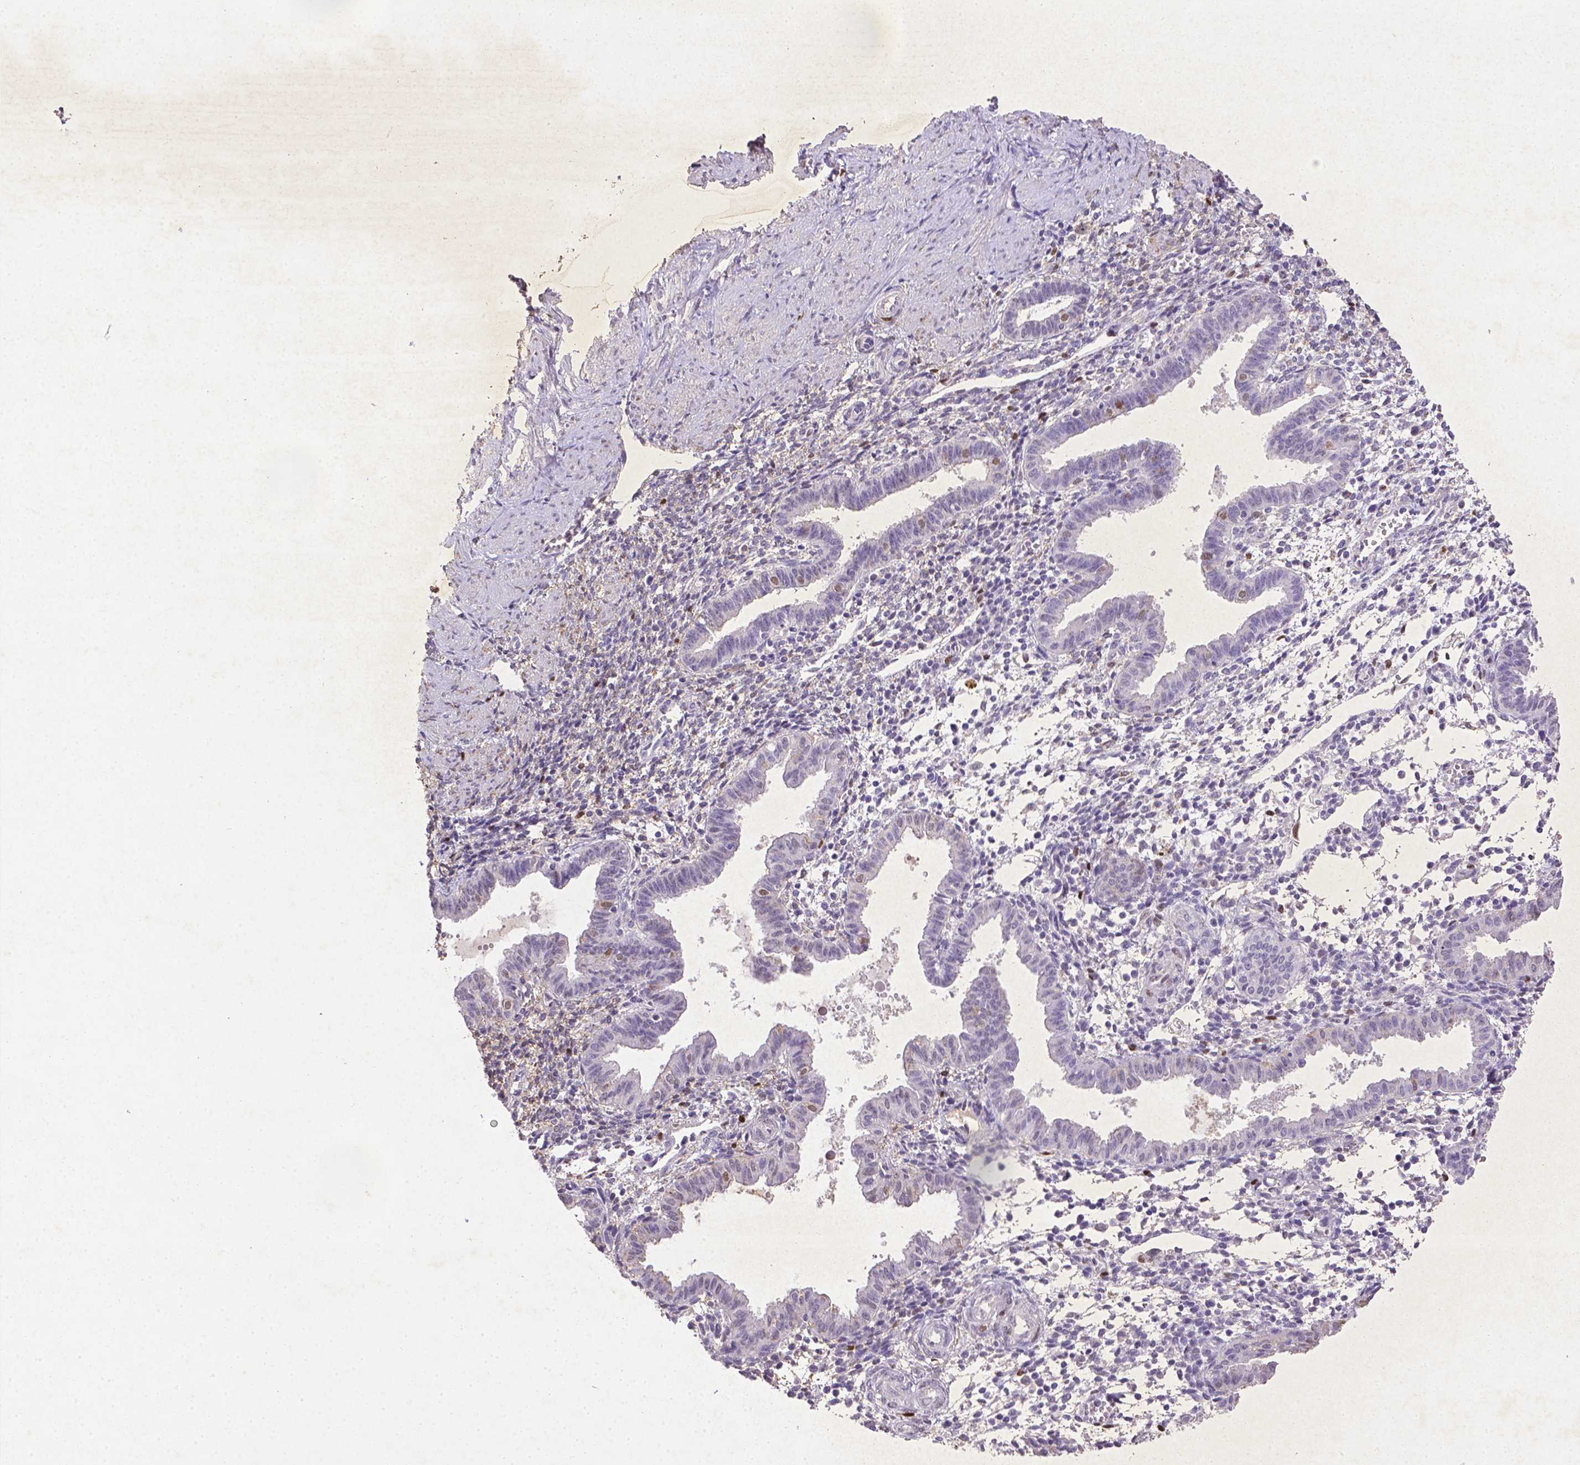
{"staining": {"intensity": "negative", "quantity": "none", "location": "none"}, "tissue": "endometrium", "cell_type": "Cells in endometrial stroma", "image_type": "normal", "snomed": [{"axis": "morphology", "description": "Normal tissue, NOS"}, {"axis": "topography", "description": "Endometrium"}], "caption": "Immunohistochemistry (IHC) micrograph of unremarkable human endometrium stained for a protein (brown), which displays no expression in cells in endometrial stroma. (Stains: DAB immunohistochemistry with hematoxylin counter stain, Microscopy: brightfield microscopy at high magnification).", "gene": "CDKN1A", "patient": {"sex": "female", "age": 37}}